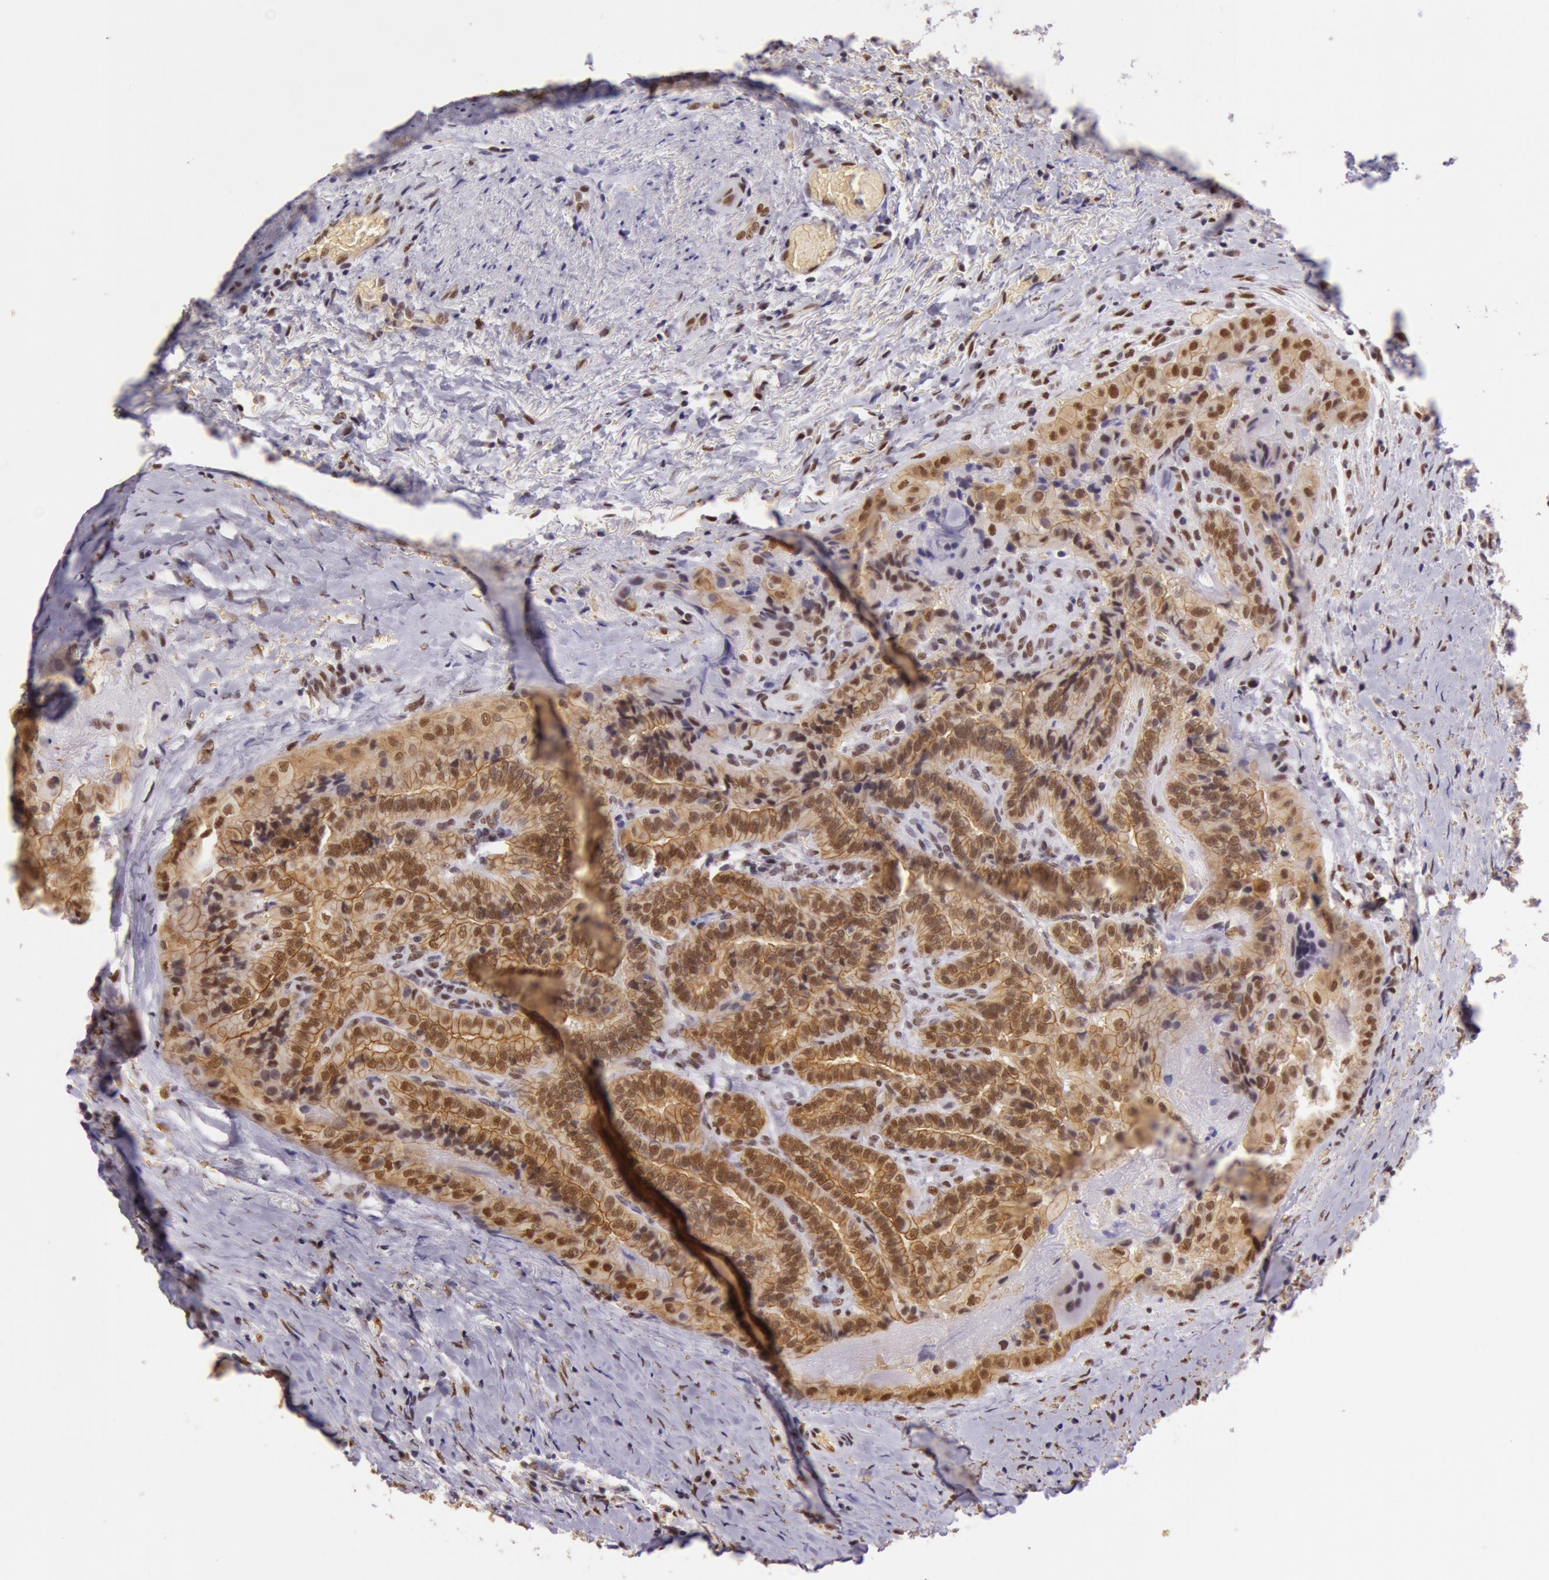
{"staining": {"intensity": "strong", "quantity": ">75%", "location": "cytoplasmic/membranous,nuclear"}, "tissue": "thyroid cancer", "cell_type": "Tumor cells", "image_type": "cancer", "snomed": [{"axis": "morphology", "description": "Papillary adenocarcinoma, NOS"}, {"axis": "topography", "description": "Thyroid gland"}], "caption": "Papillary adenocarcinoma (thyroid) stained with a brown dye demonstrates strong cytoplasmic/membranous and nuclear positive expression in approximately >75% of tumor cells.", "gene": "NBN", "patient": {"sex": "female", "age": 71}}